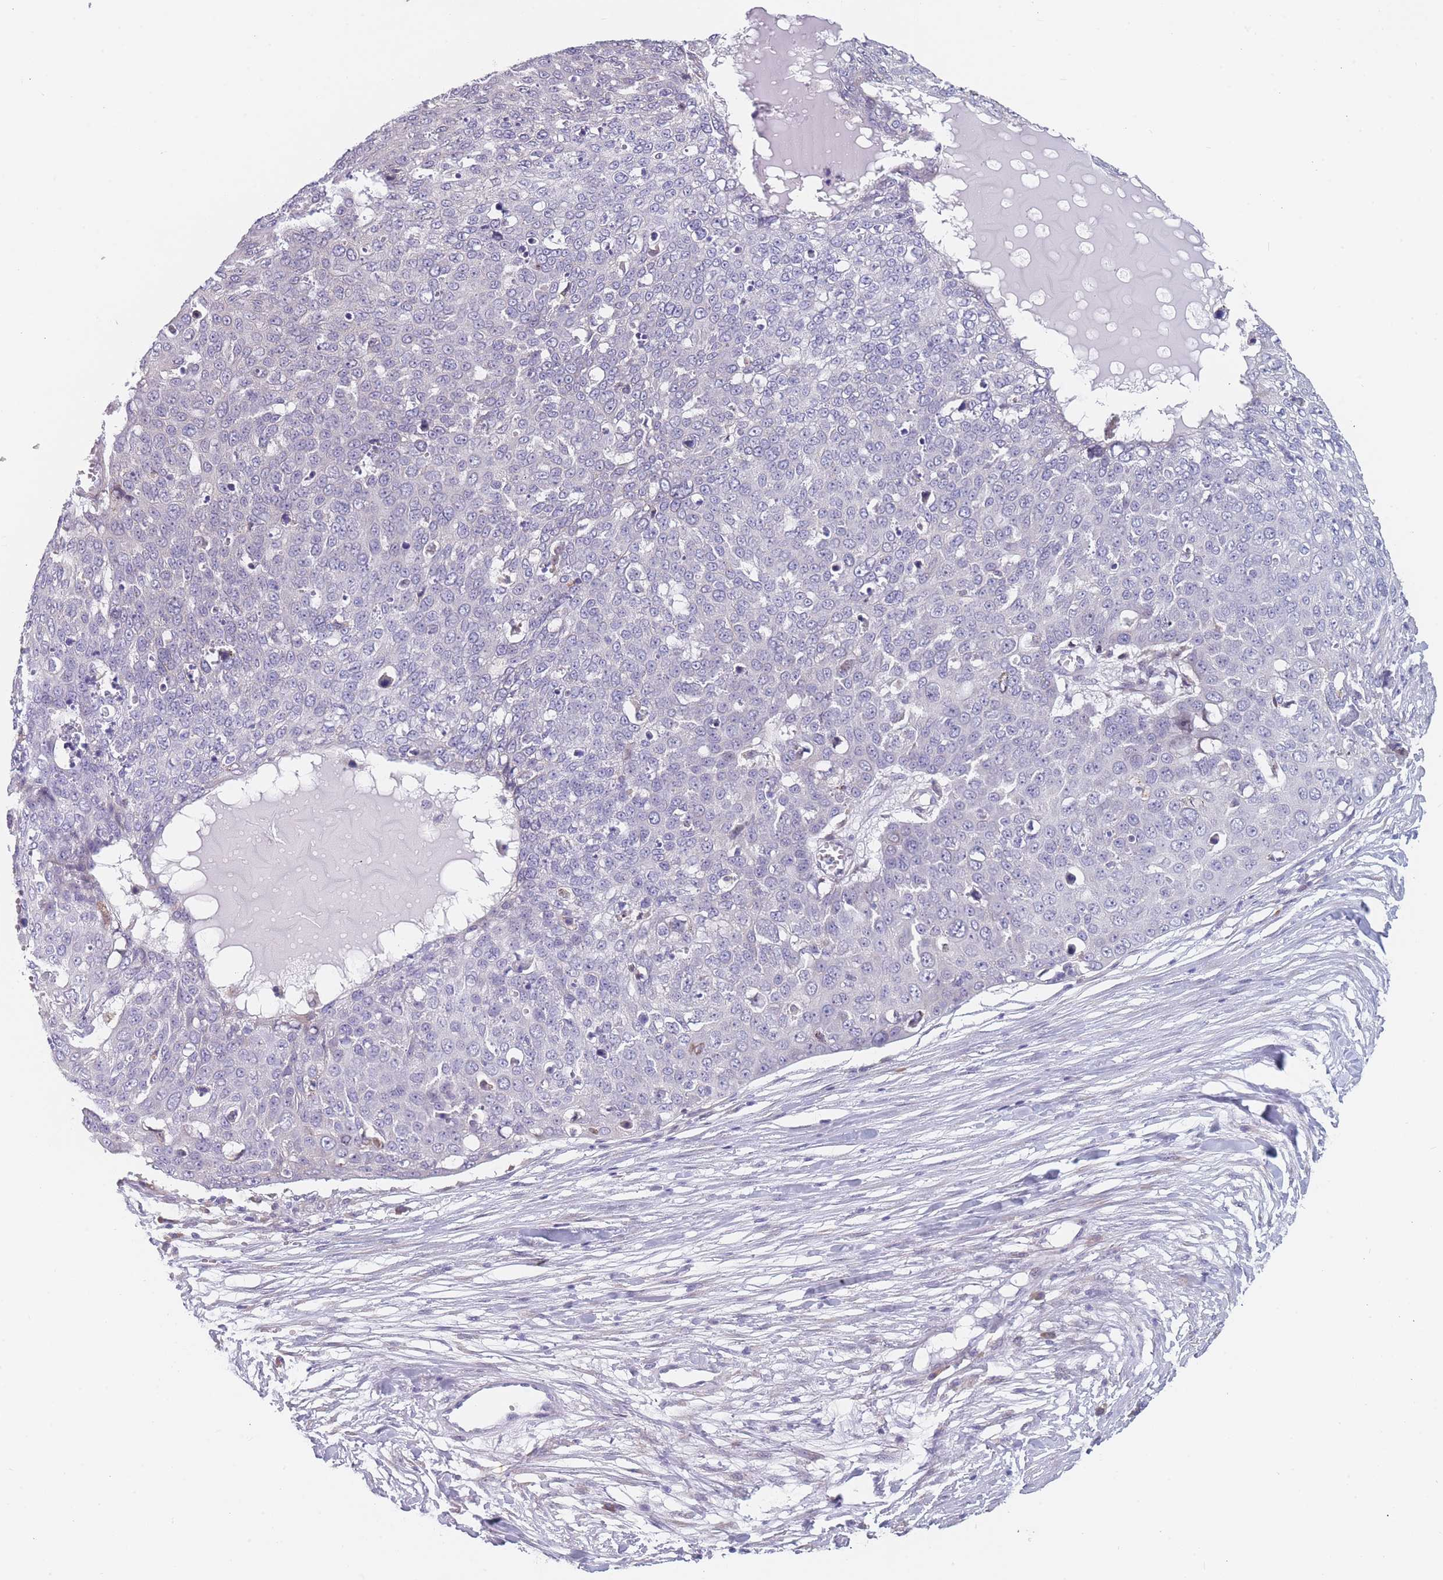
{"staining": {"intensity": "negative", "quantity": "none", "location": "none"}, "tissue": "skin cancer", "cell_type": "Tumor cells", "image_type": "cancer", "snomed": [{"axis": "morphology", "description": "Squamous cell carcinoma, NOS"}, {"axis": "topography", "description": "Skin"}], "caption": "Immunohistochemistry image of human squamous cell carcinoma (skin) stained for a protein (brown), which demonstrates no positivity in tumor cells. (Brightfield microscopy of DAB immunohistochemistry (IHC) at high magnification).", "gene": "TMED10", "patient": {"sex": "male", "age": 71}}